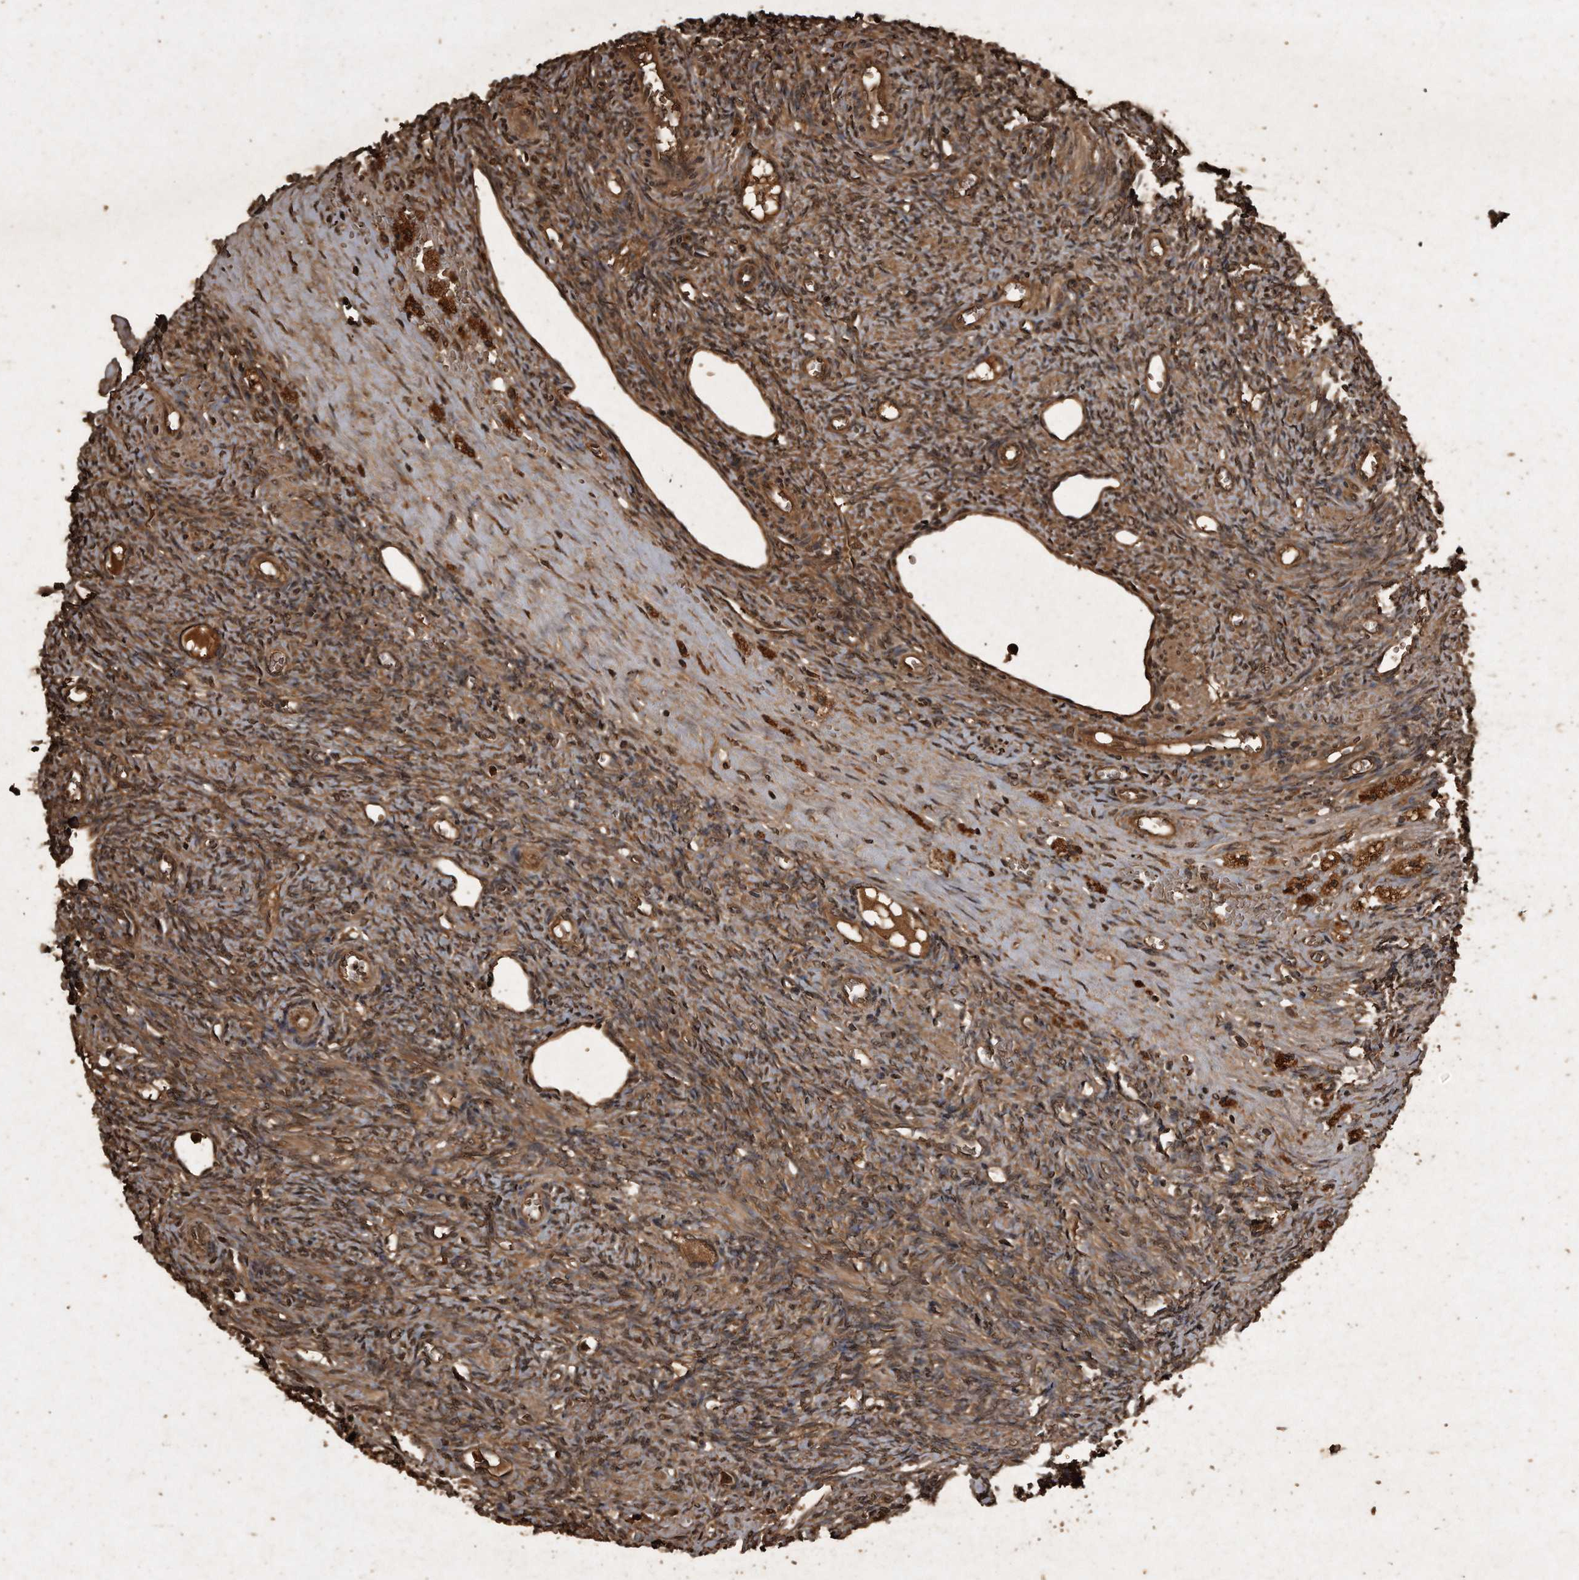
{"staining": {"intensity": "moderate", "quantity": ">75%", "location": "cytoplasmic/membranous"}, "tissue": "ovary", "cell_type": "Follicle cells", "image_type": "normal", "snomed": [{"axis": "morphology", "description": "Normal tissue, NOS"}, {"axis": "topography", "description": "Ovary"}], "caption": "A medium amount of moderate cytoplasmic/membranous expression is identified in about >75% of follicle cells in normal ovary. The staining was performed using DAB, with brown indicating positive protein expression. Nuclei are stained blue with hematoxylin.", "gene": "CFLAR", "patient": {"sex": "female", "age": 41}}